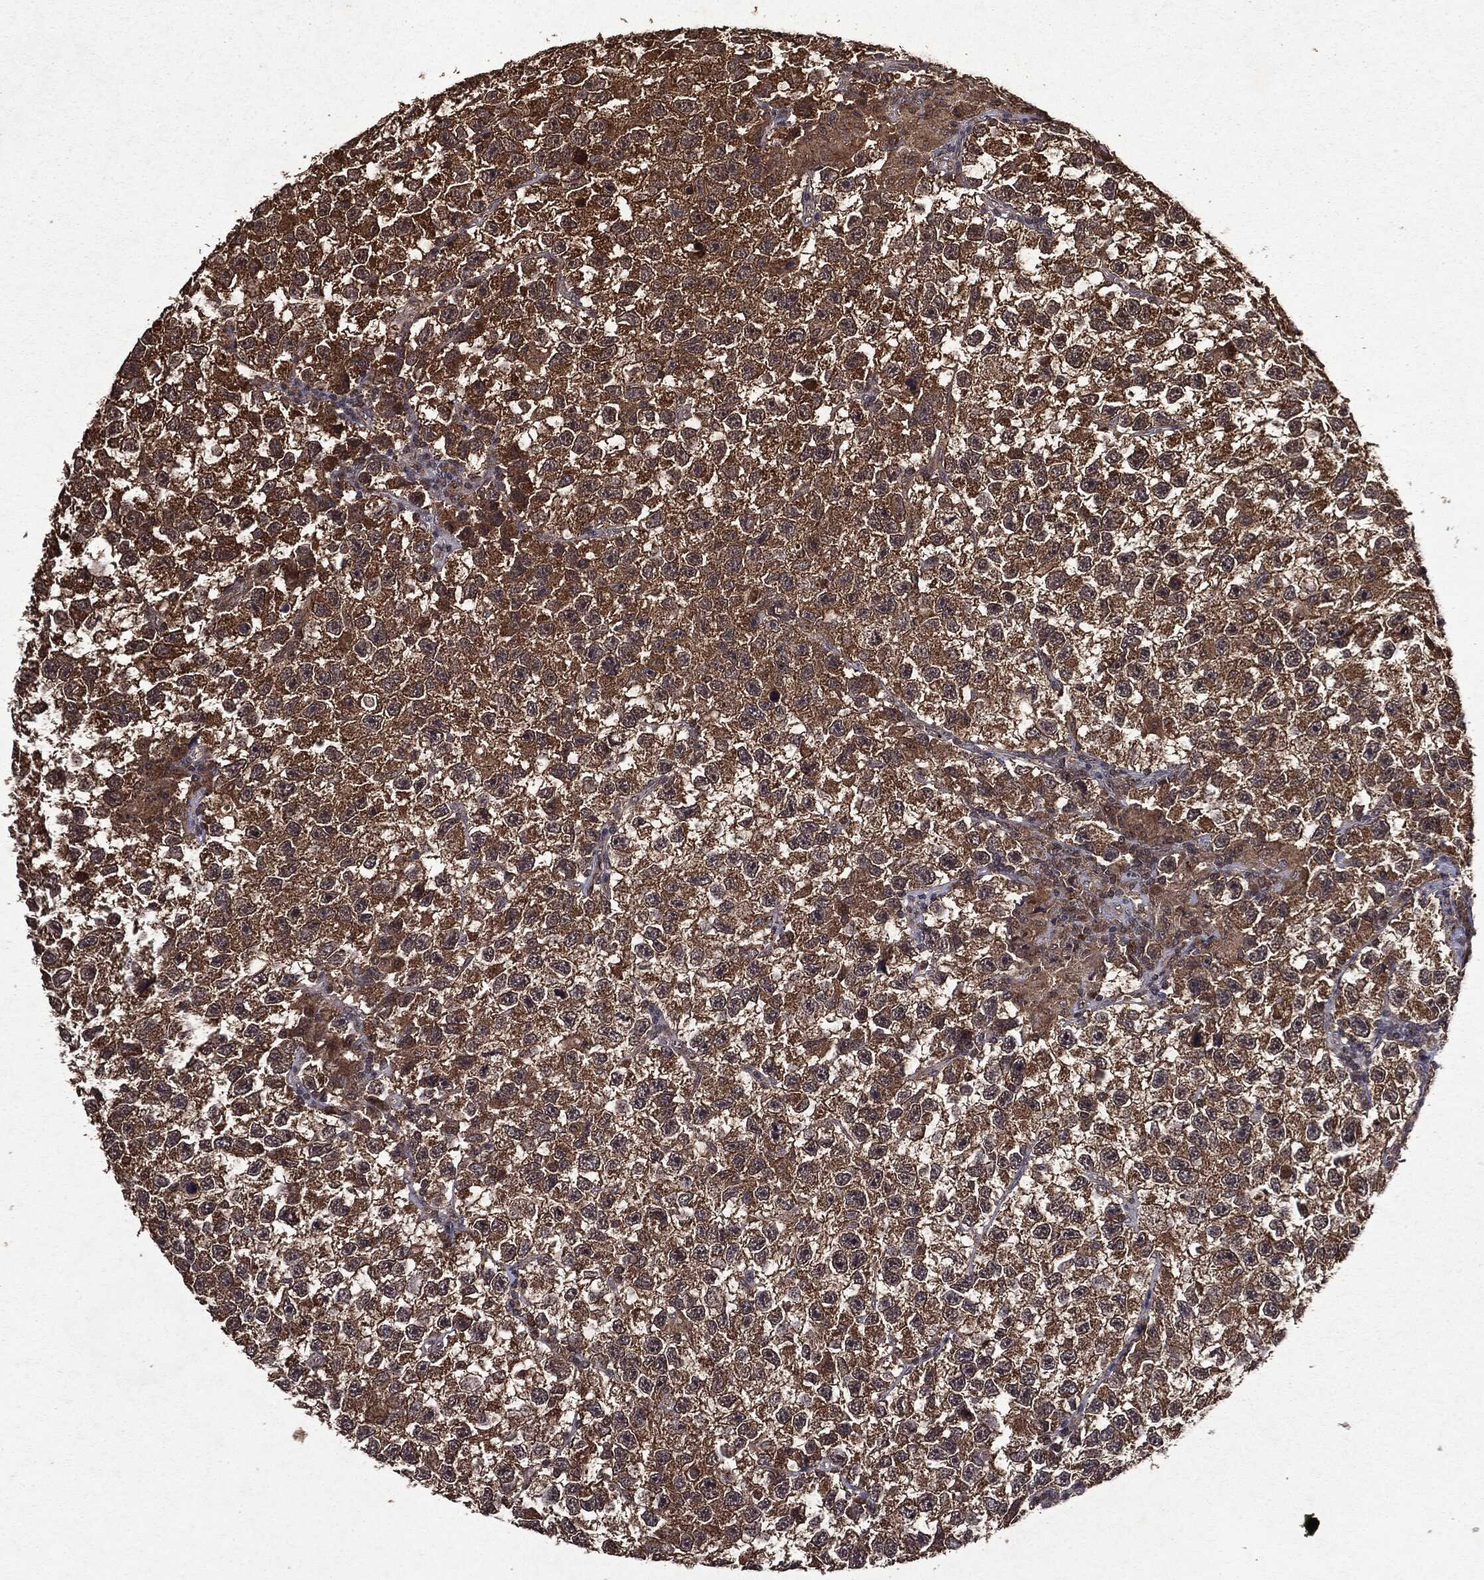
{"staining": {"intensity": "moderate", "quantity": ">75%", "location": "cytoplasmic/membranous"}, "tissue": "testis cancer", "cell_type": "Tumor cells", "image_type": "cancer", "snomed": [{"axis": "morphology", "description": "Seminoma, NOS"}, {"axis": "topography", "description": "Testis"}], "caption": "Seminoma (testis) stained with DAB immunohistochemistry (IHC) reveals medium levels of moderate cytoplasmic/membranous positivity in about >75% of tumor cells. (Brightfield microscopy of DAB IHC at high magnification).", "gene": "MTOR", "patient": {"sex": "male", "age": 26}}